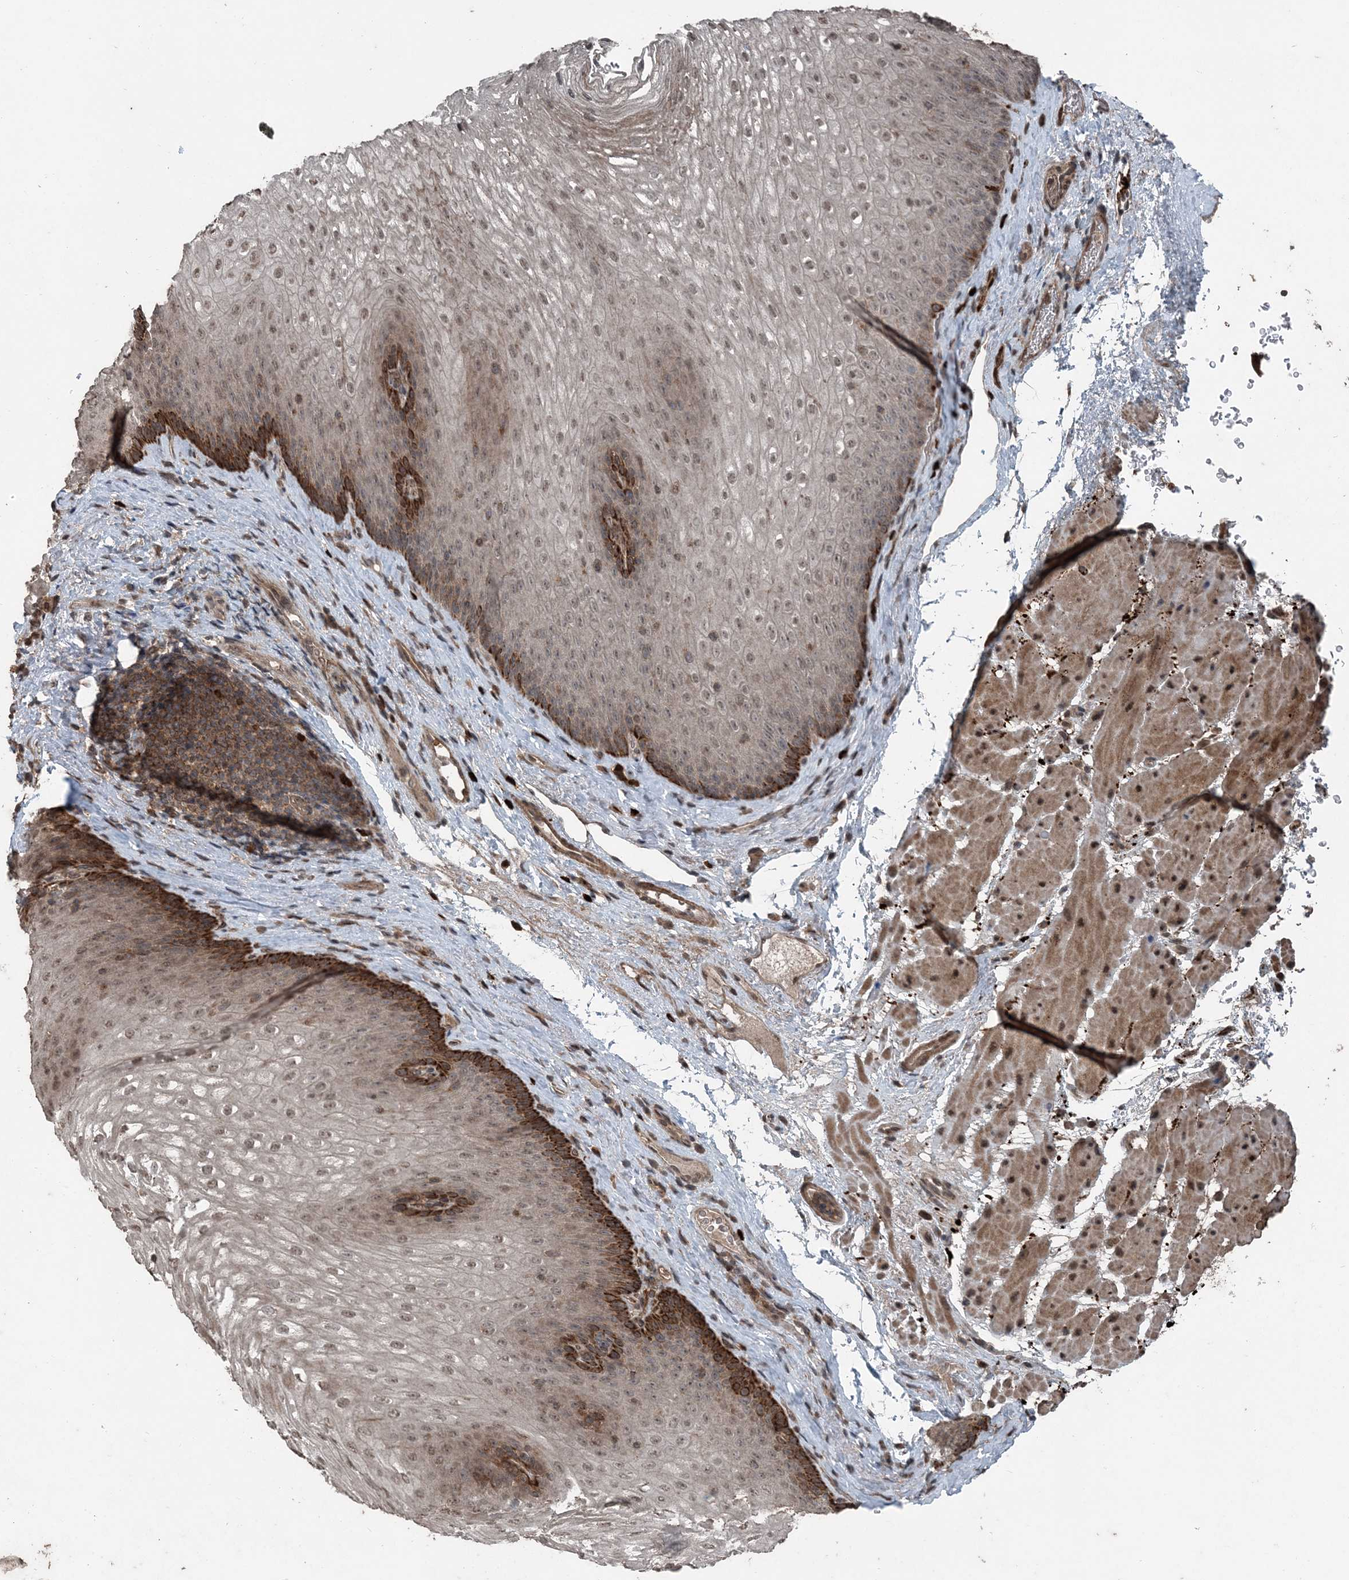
{"staining": {"intensity": "strong", "quantity": "25%-75%", "location": "cytoplasmic/membranous,nuclear"}, "tissue": "esophagus", "cell_type": "Squamous epithelial cells", "image_type": "normal", "snomed": [{"axis": "morphology", "description": "Normal tissue, NOS"}, {"axis": "topography", "description": "Esophagus"}], "caption": "Protein expression analysis of benign esophagus demonstrates strong cytoplasmic/membranous,nuclear staining in approximately 25%-75% of squamous epithelial cells. The staining was performed using DAB (3,3'-diaminobenzidine), with brown indicating positive protein expression. Nuclei are stained blue with hematoxylin.", "gene": "CFL1", "patient": {"sex": "female", "age": 66}}